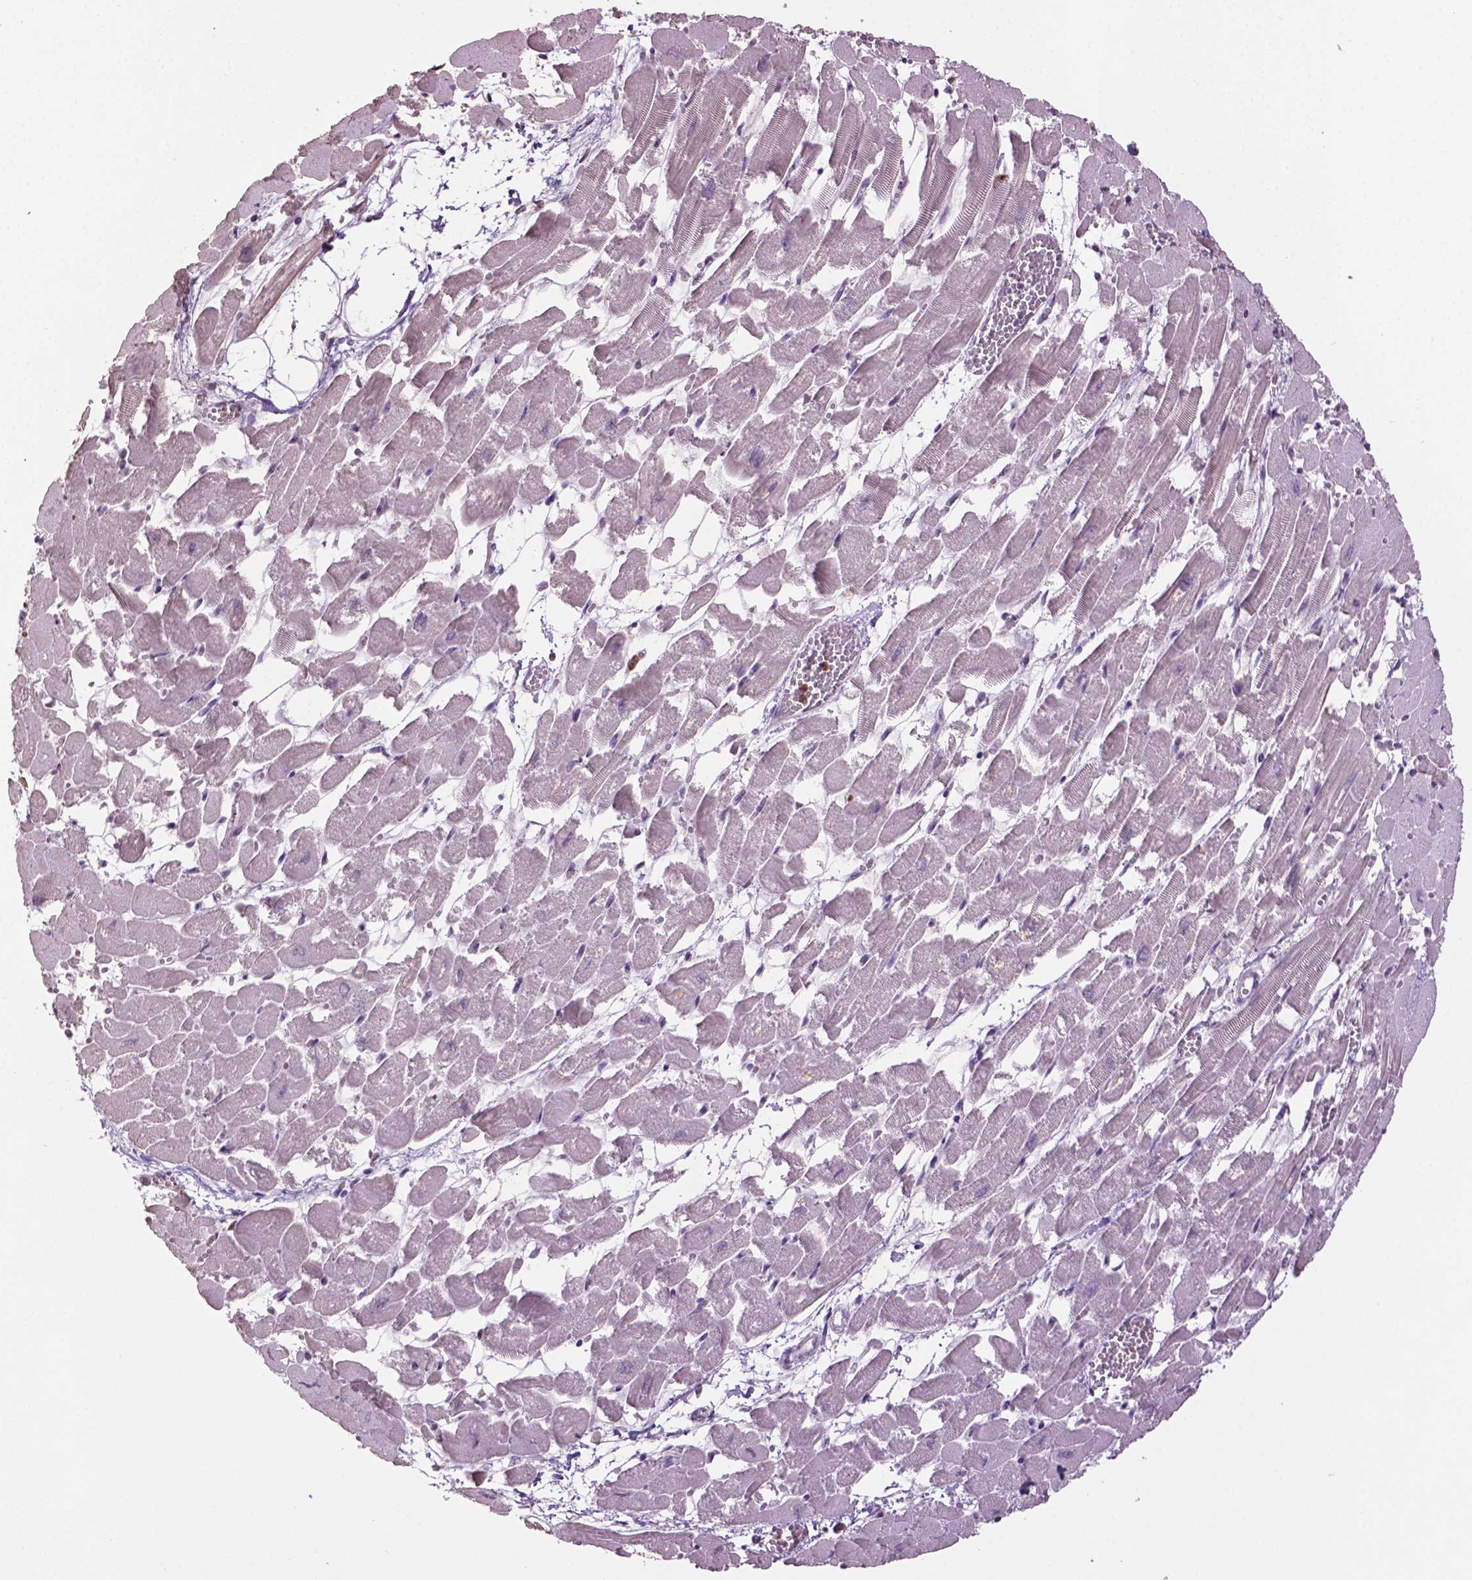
{"staining": {"intensity": "negative", "quantity": "none", "location": "none"}, "tissue": "heart muscle", "cell_type": "Cardiomyocytes", "image_type": "normal", "snomed": [{"axis": "morphology", "description": "Normal tissue, NOS"}, {"axis": "topography", "description": "Heart"}], "caption": "This histopathology image is of unremarkable heart muscle stained with immunohistochemistry (IHC) to label a protein in brown with the nuclei are counter-stained blue. There is no staining in cardiomyocytes.", "gene": "NTNG2", "patient": {"sex": "female", "age": 52}}